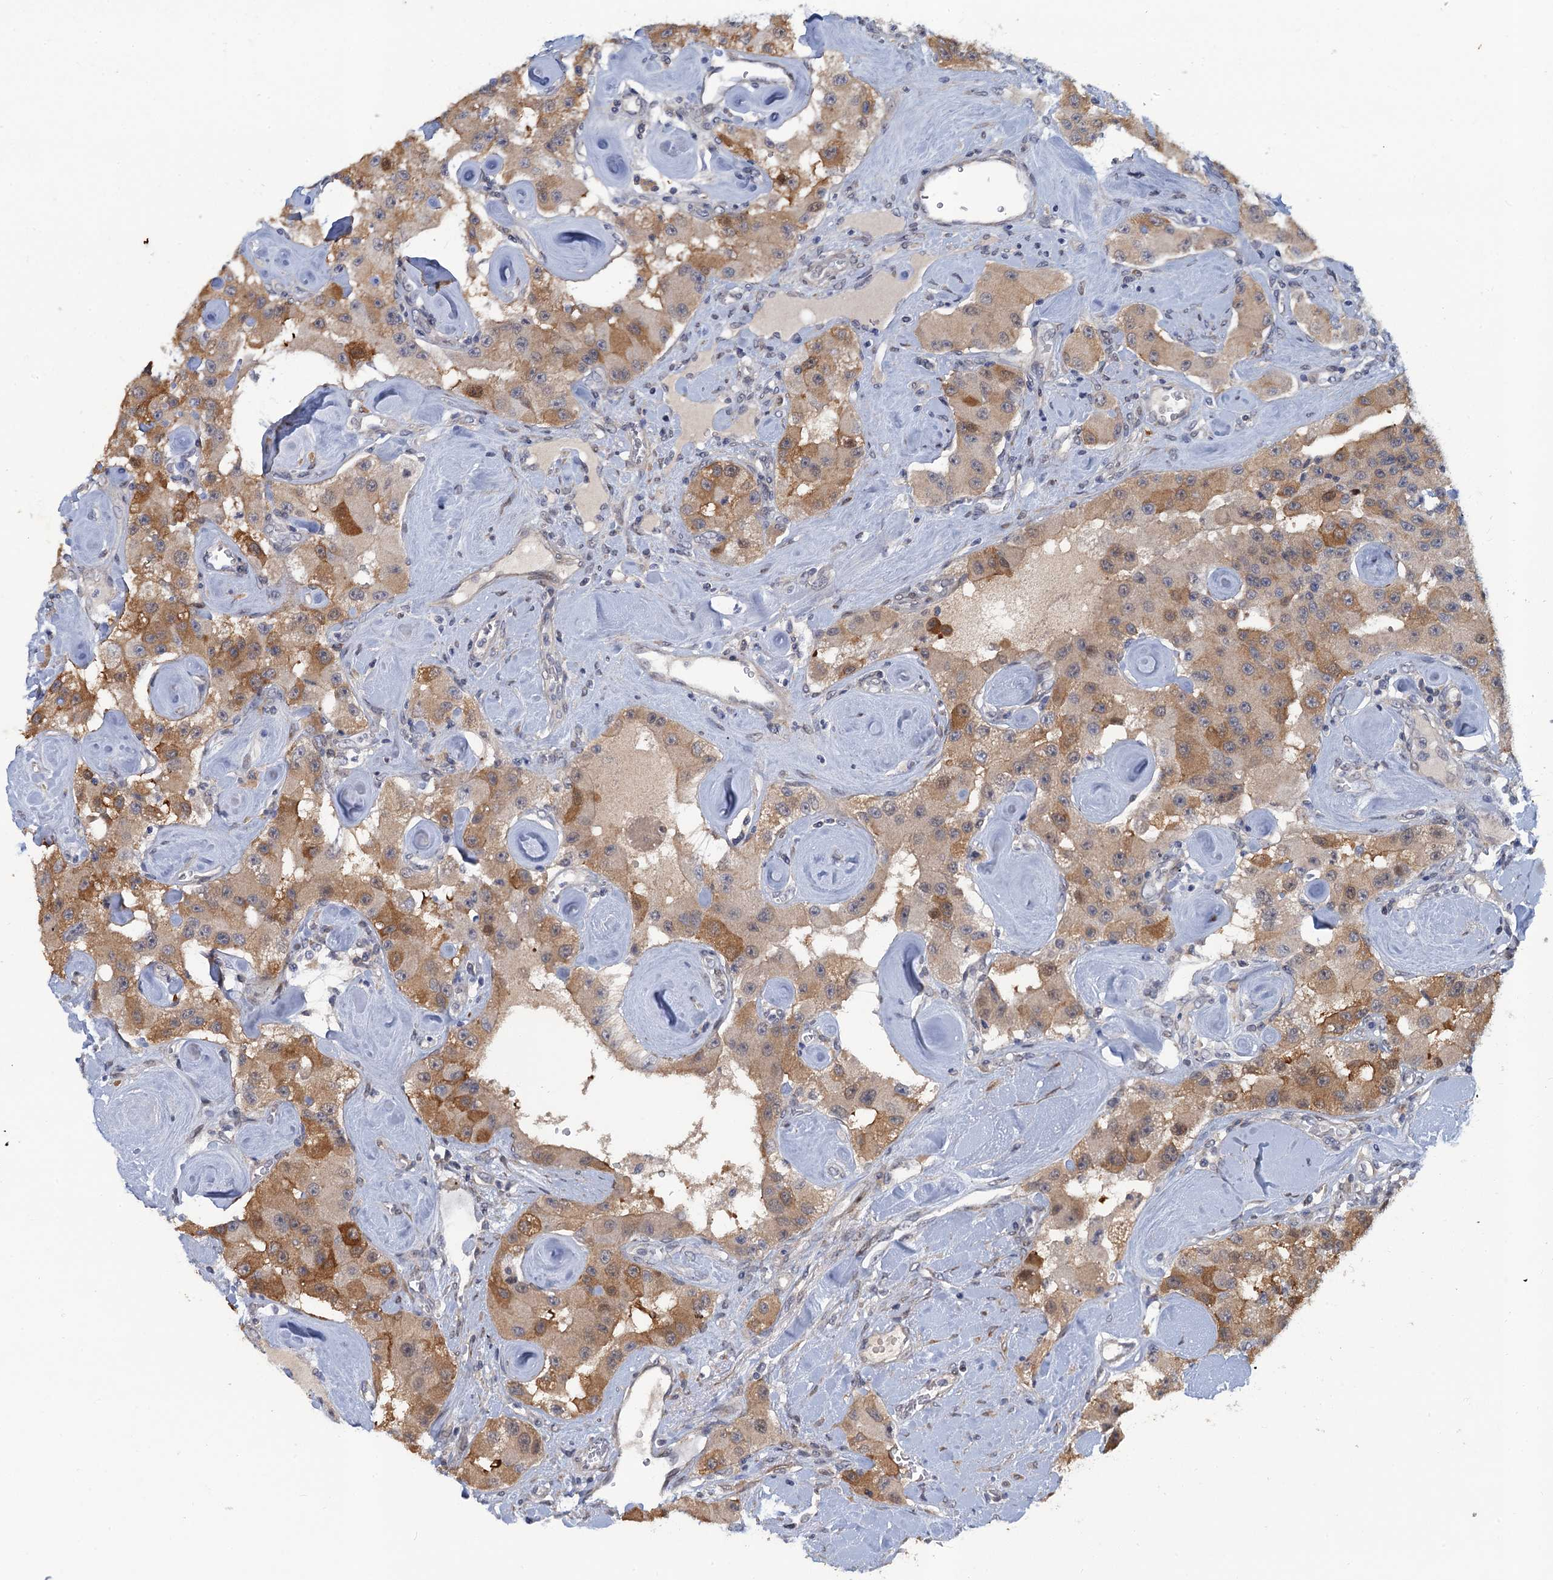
{"staining": {"intensity": "moderate", "quantity": ">75%", "location": "cytoplasmic/membranous"}, "tissue": "carcinoid", "cell_type": "Tumor cells", "image_type": "cancer", "snomed": [{"axis": "morphology", "description": "Carcinoid, malignant, NOS"}, {"axis": "topography", "description": "Pancreas"}], "caption": "The micrograph demonstrates a brown stain indicating the presence of a protein in the cytoplasmic/membranous of tumor cells in carcinoid (malignant). (DAB IHC, brown staining for protein, blue staining for nuclei).", "gene": "MRFAP1", "patient": {"sex": "male", "age": 41}}